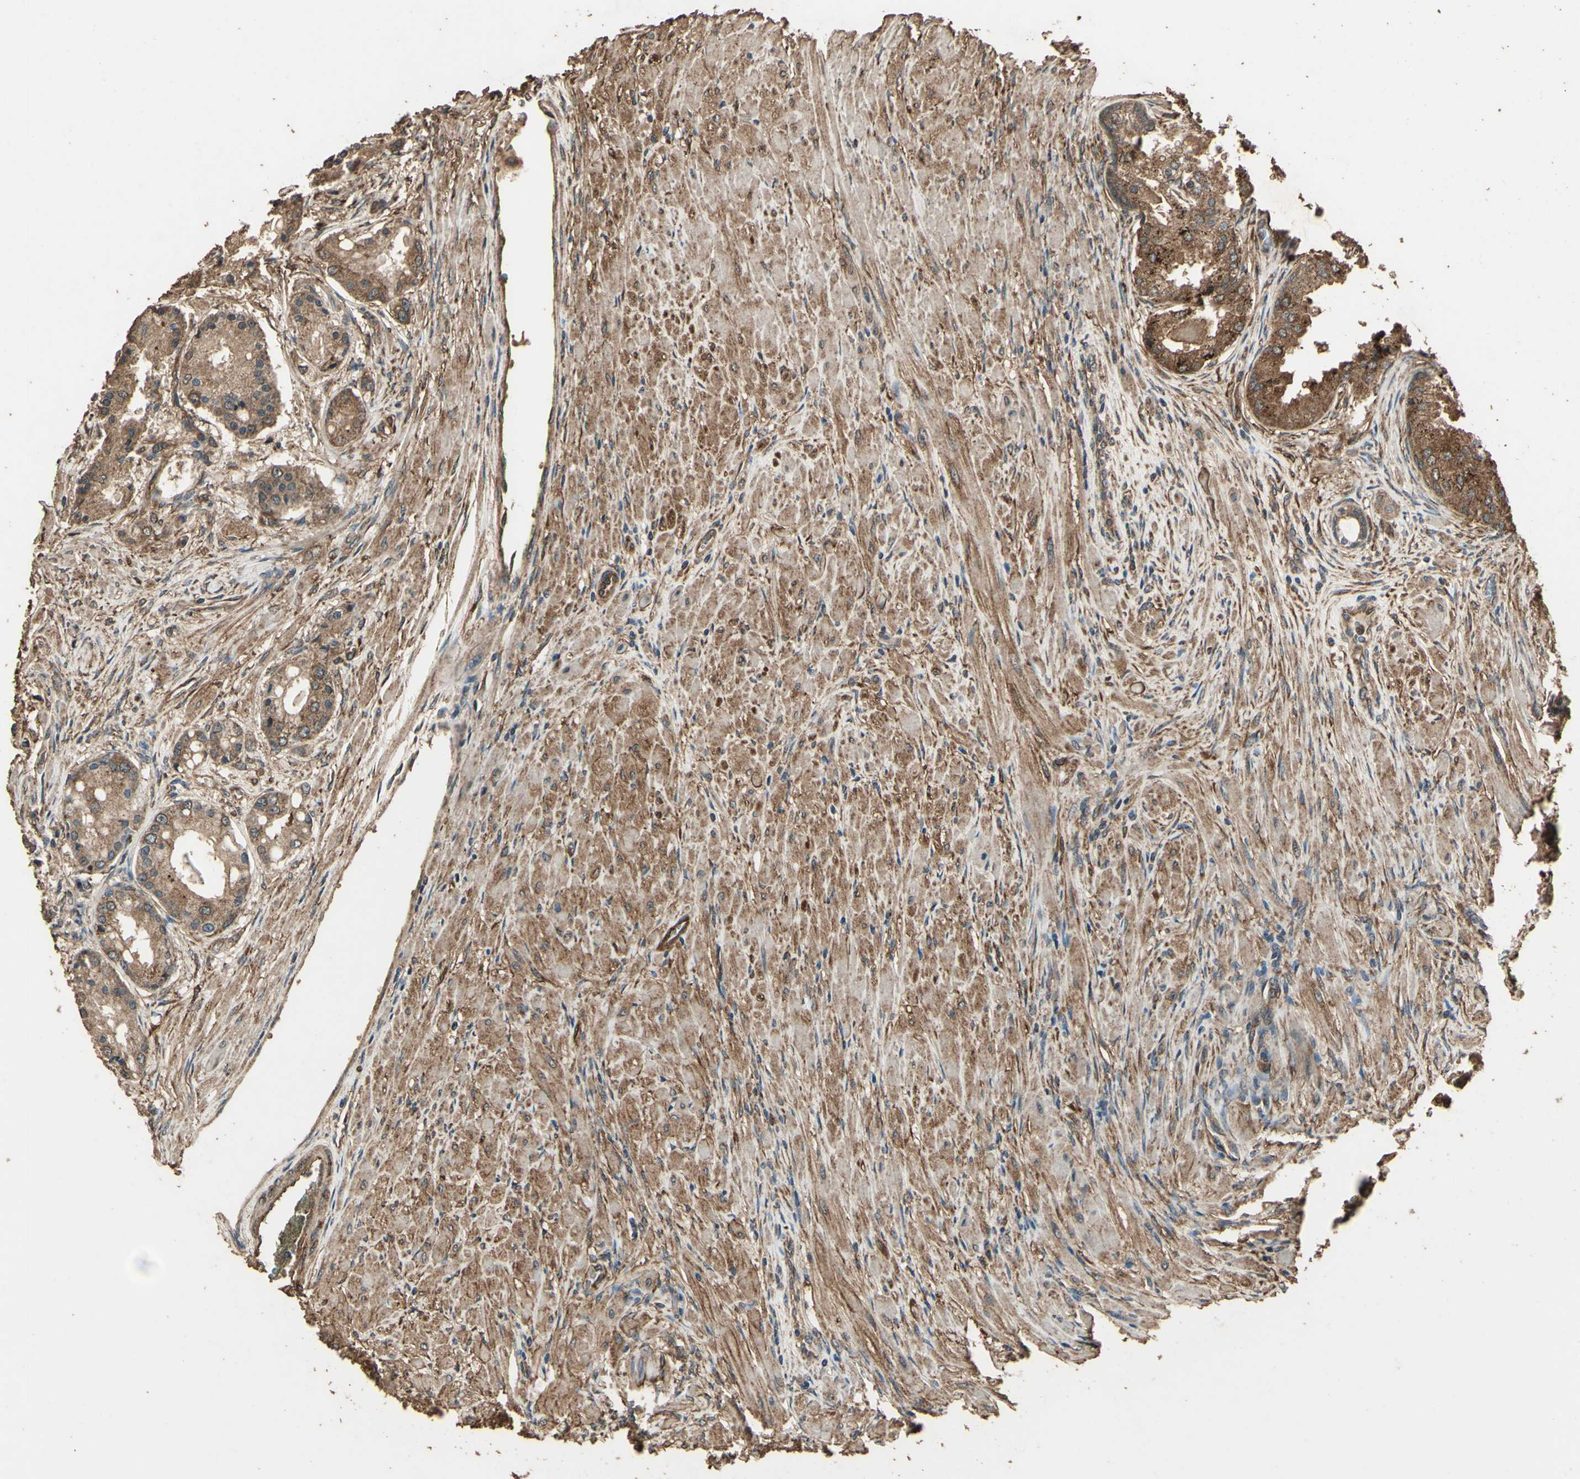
{"staining": {"intensity": "moderate", "quantity": ">75%", "location": "cytoplasmic/membranous"}, "tissue": "prostate cancer", "cell_type": "Tumor cells", "image_type": "cancer", "snomed": [{"axis": "morphology", "description": "Adenocarcinoma, High grade"}, {"axis": "topography", "description": "Prostate"}], "caption": "Prostate high-grade adenocarcinoma tissue shows moderate cytoplasmic/membranous staining in about >75% of tumor cells, visualized by immunohistochemistry.", "gene": "TSPO", "patient": {"sex": "male", "age": 59}}